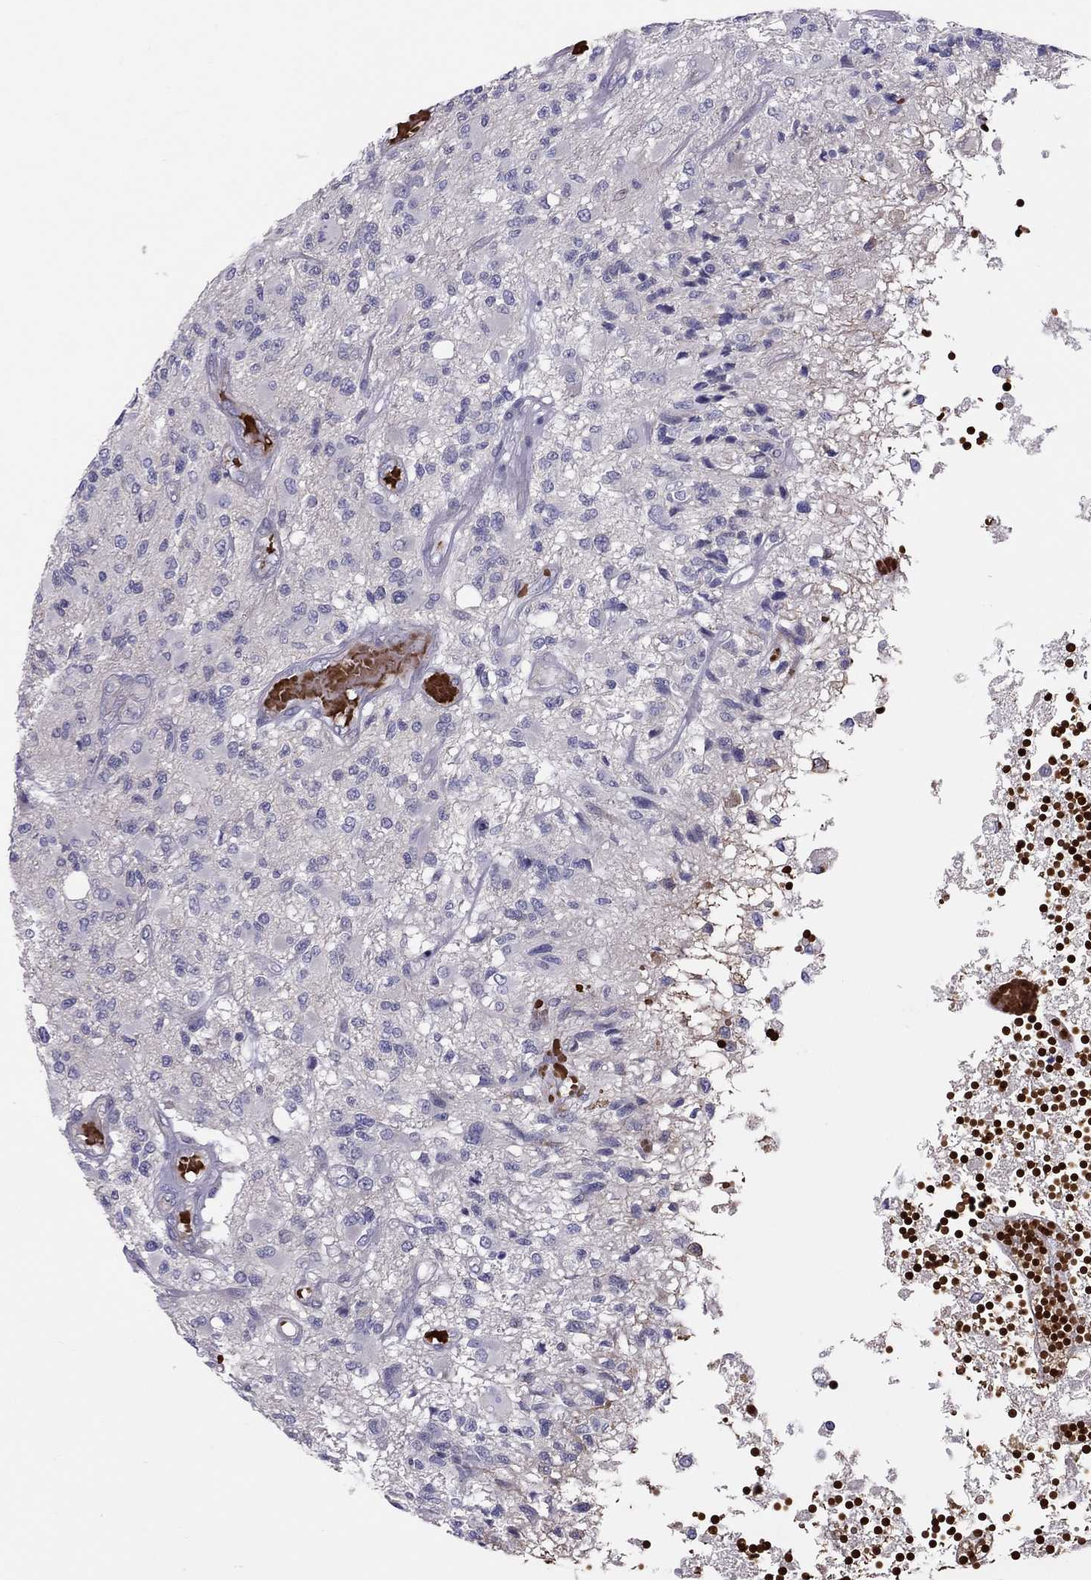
{"staining": {"intensity": "negative", "quantity": "none", "location": "none"}, "tissue": "glioma", "cell_type": "Tumor cells", "image_type": "cancer", "snomed": [{"axis": "morphology", "description": "Glioma, malignant, High grade"}, {"axis": "topography", "description": "Brain"}], "caption": "IHC of malignant high-grade glioma reveals no staining in tumor cells.", "gene": "FRMD1", "patient": {"sex": "female", "age": 63}}